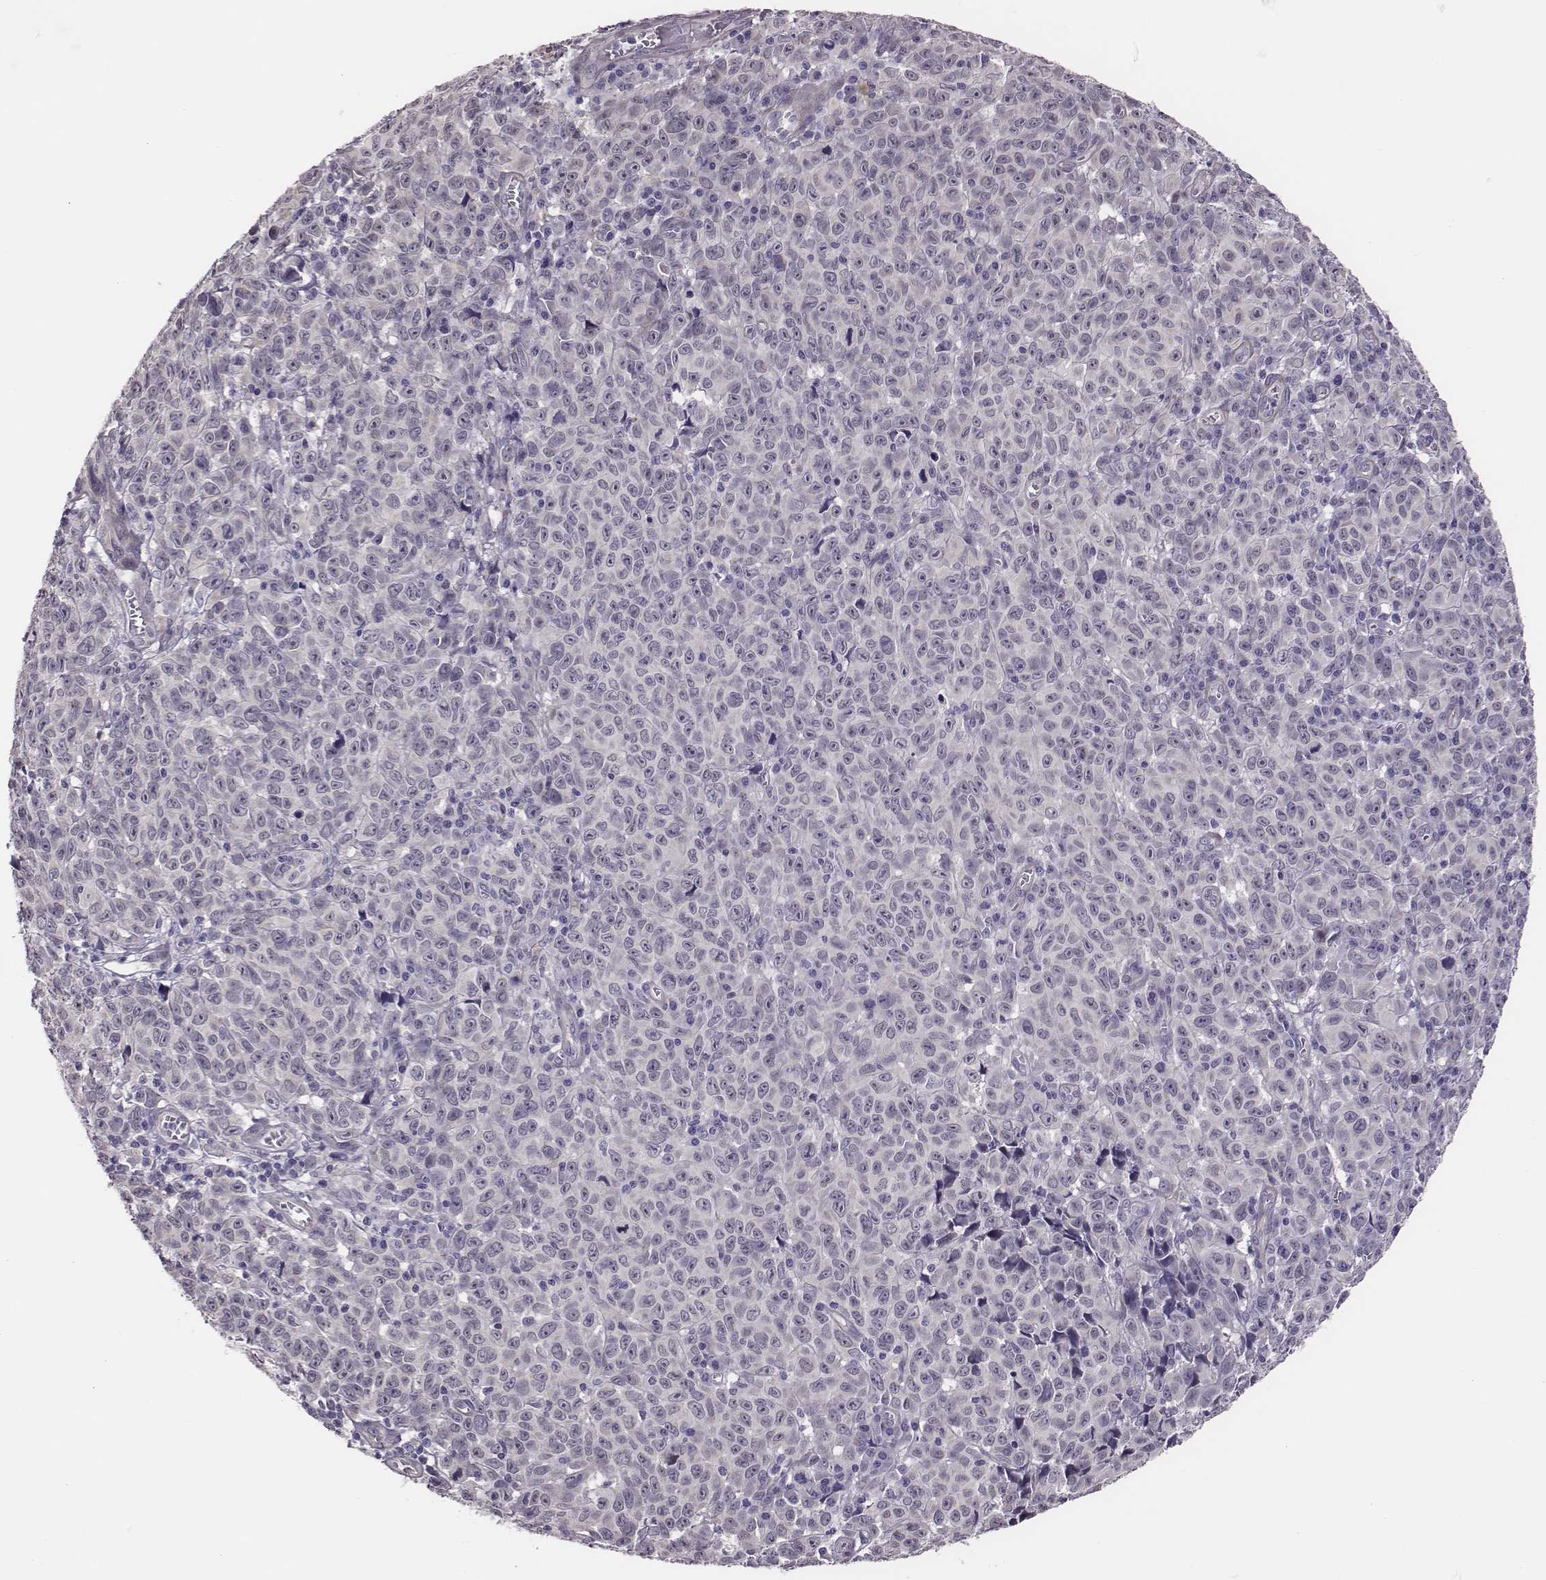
{"staining": {"intensity": "negative", "quantity": "none", "location": "none"}, "tissue": "melanoma", "cell_type": "Tumor cells", "image_type": "cancer", "snomed": [{"axis": "morphology", "description": "Malignant melanoma, NOS"}, {"axis": "topography", "description": "Vulva, labia, clitoris and Bartholin´s gland, NO"}], "caption": "High magnification brightfield microscopy of melanoma stained with DAB (3,3'-diaminobenzidine) (brown) and counterstained with hematoxylin (blue): tumor cells show no significant staining. (DAB (3,3'-diaminobenzidine) immunohistochemistry visualized using brightfield microscopy, high magnification).", "gene": "SCML2", "patient": {"sex": "female", "age": 75}}